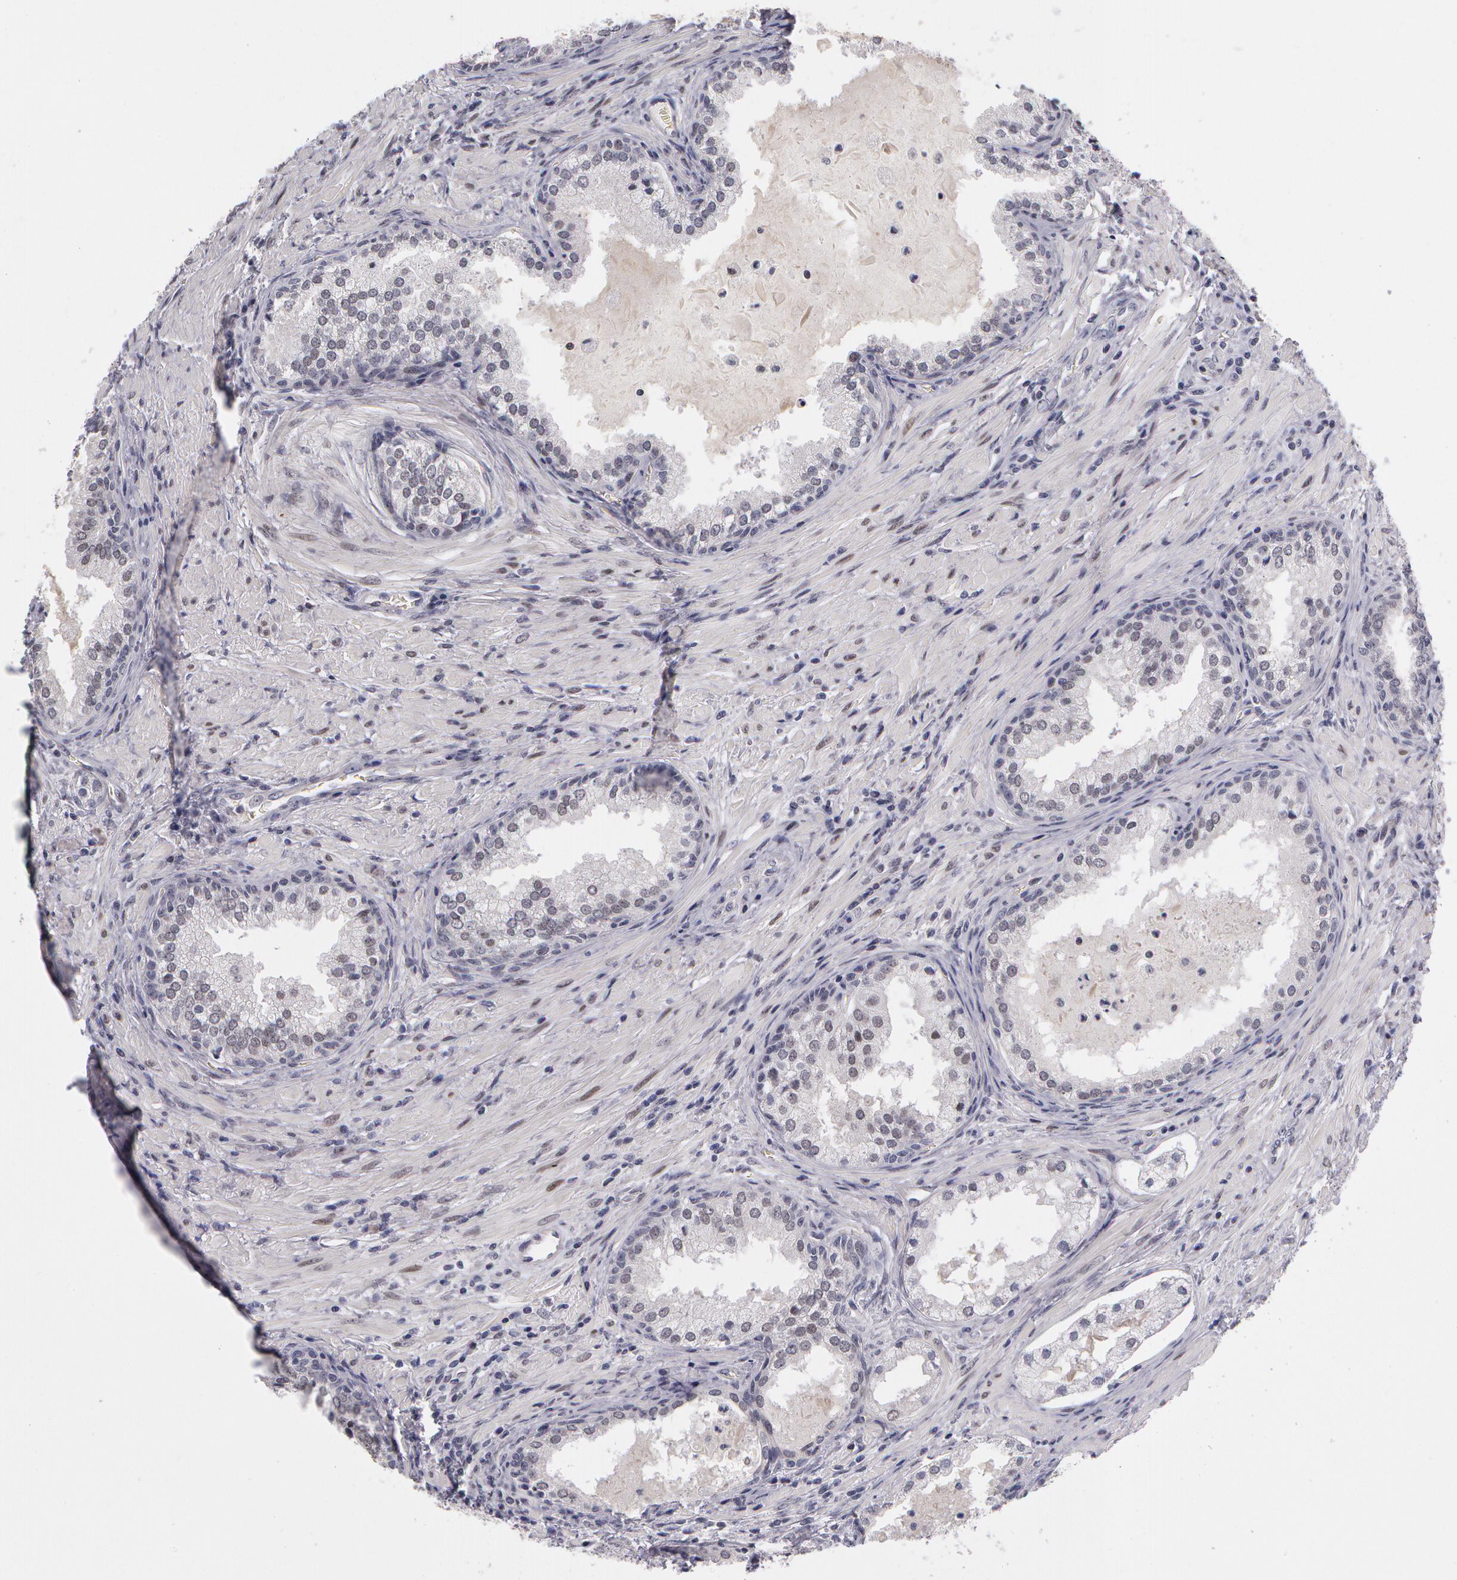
{"staining": {"intensity": "negative", "quantity": "none", "location": "none"}, "tissue": "prostate cancer", "cell_type": "Tumor cells", "image_type": "cancer", "snomed": [{"axis": "morphology", "description": "Adenocarcinoma, Medium grade"}, {"axis": "topography", "description": "Prostate"}], "caption": "DAB immunohistochemical staining of human medium-grade adenocarcinoma (prostate) shows no significant positivity in tumor cells.", "gene": "PRICKLE1", "patient": {"sex": "male", "age": 70}}